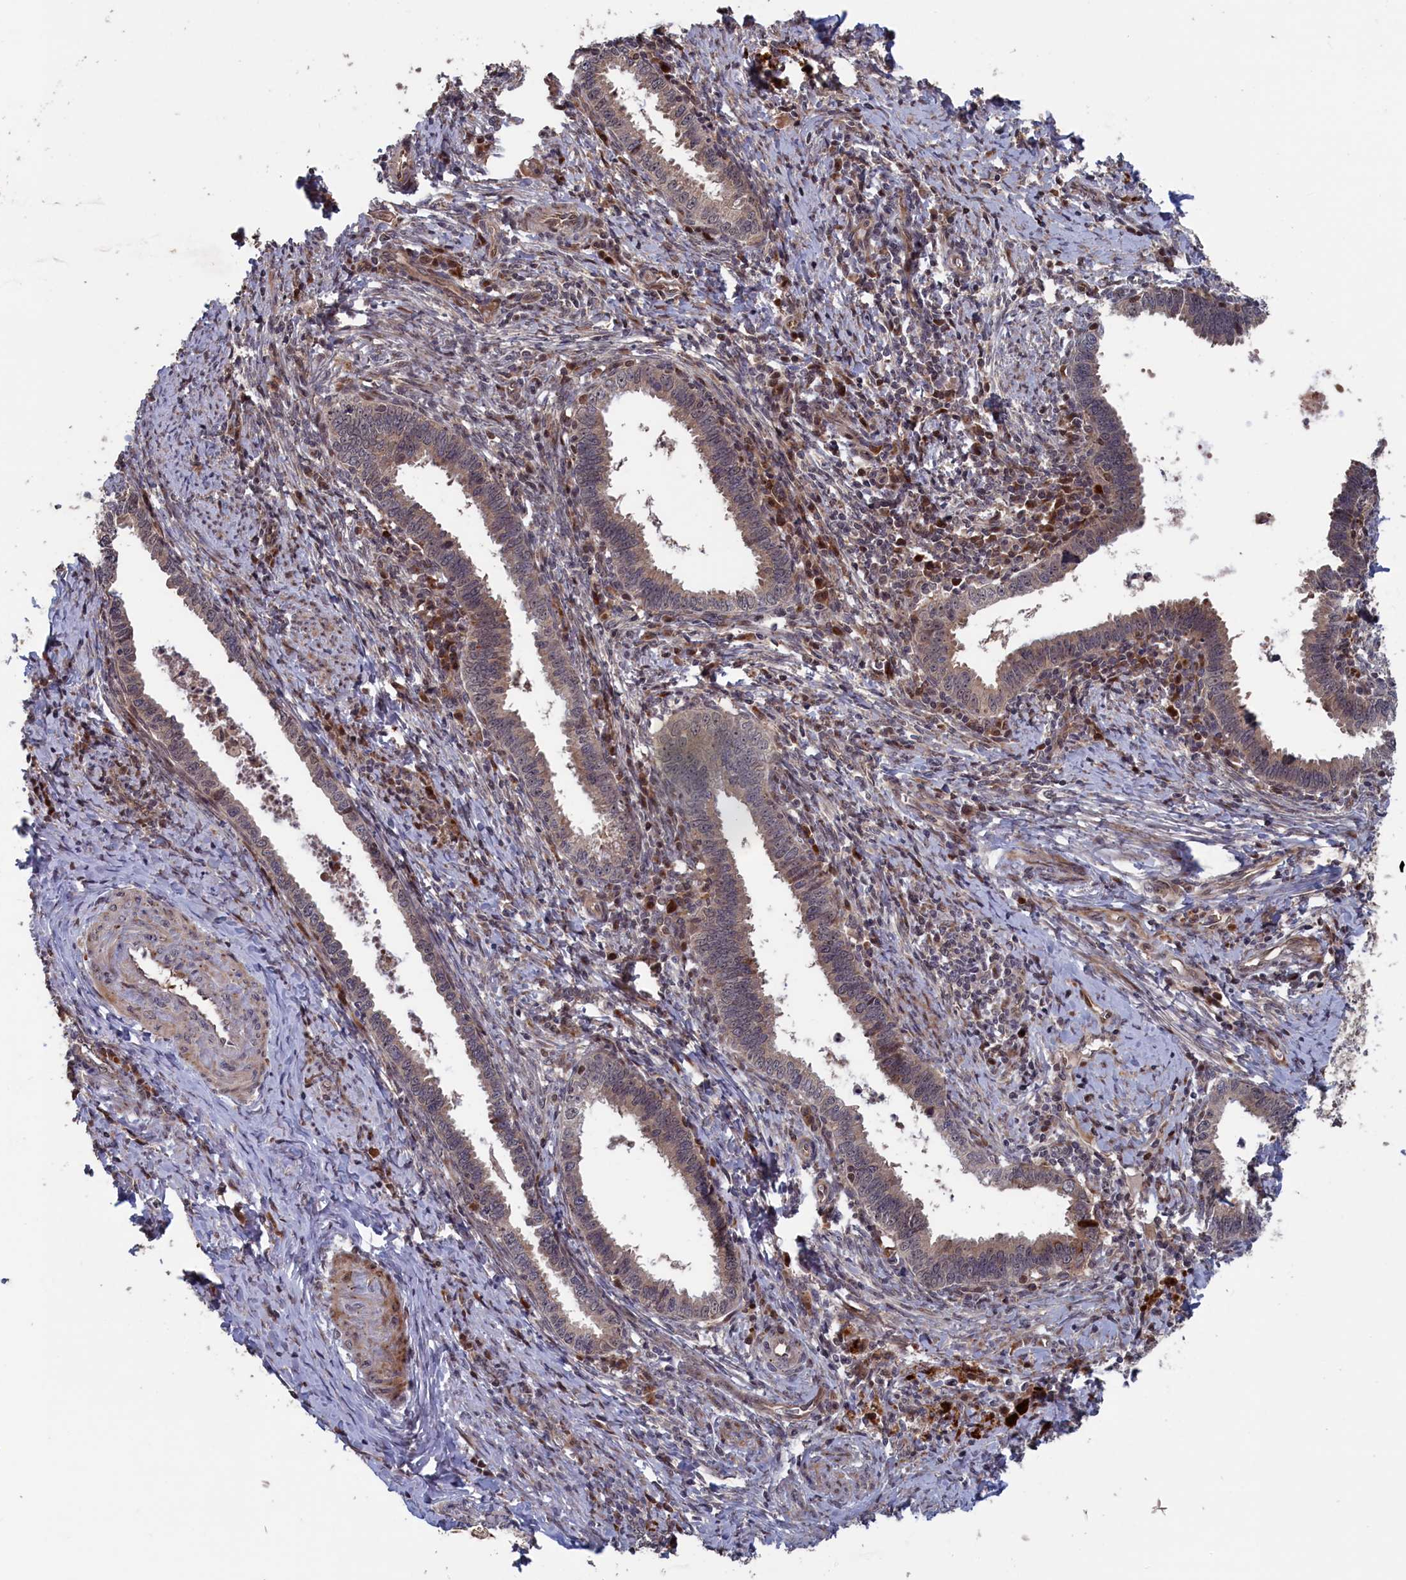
{"staining": {"intensity": "moderate", "quantity": "<25%", "location": "cytoplasmic/membranous"}, "tissue": "cervical cancer", "cell_type": "Tumor cells", "image_type": "cancer", "snomed": [{"axis": "morphology", "description": "Adenocarcinoma, NOS"}, {"axis": "topography", "description": "Cervix"}], "caption": "Immunohistochemical staining of adenocarcinoma (cervical) demonstrates low levels of moderate cytoplasmic/membranous protein staining in about <25% of tumor cells.", "gene": "LSG1", "patient": {"sex": "female", "age": 36}}